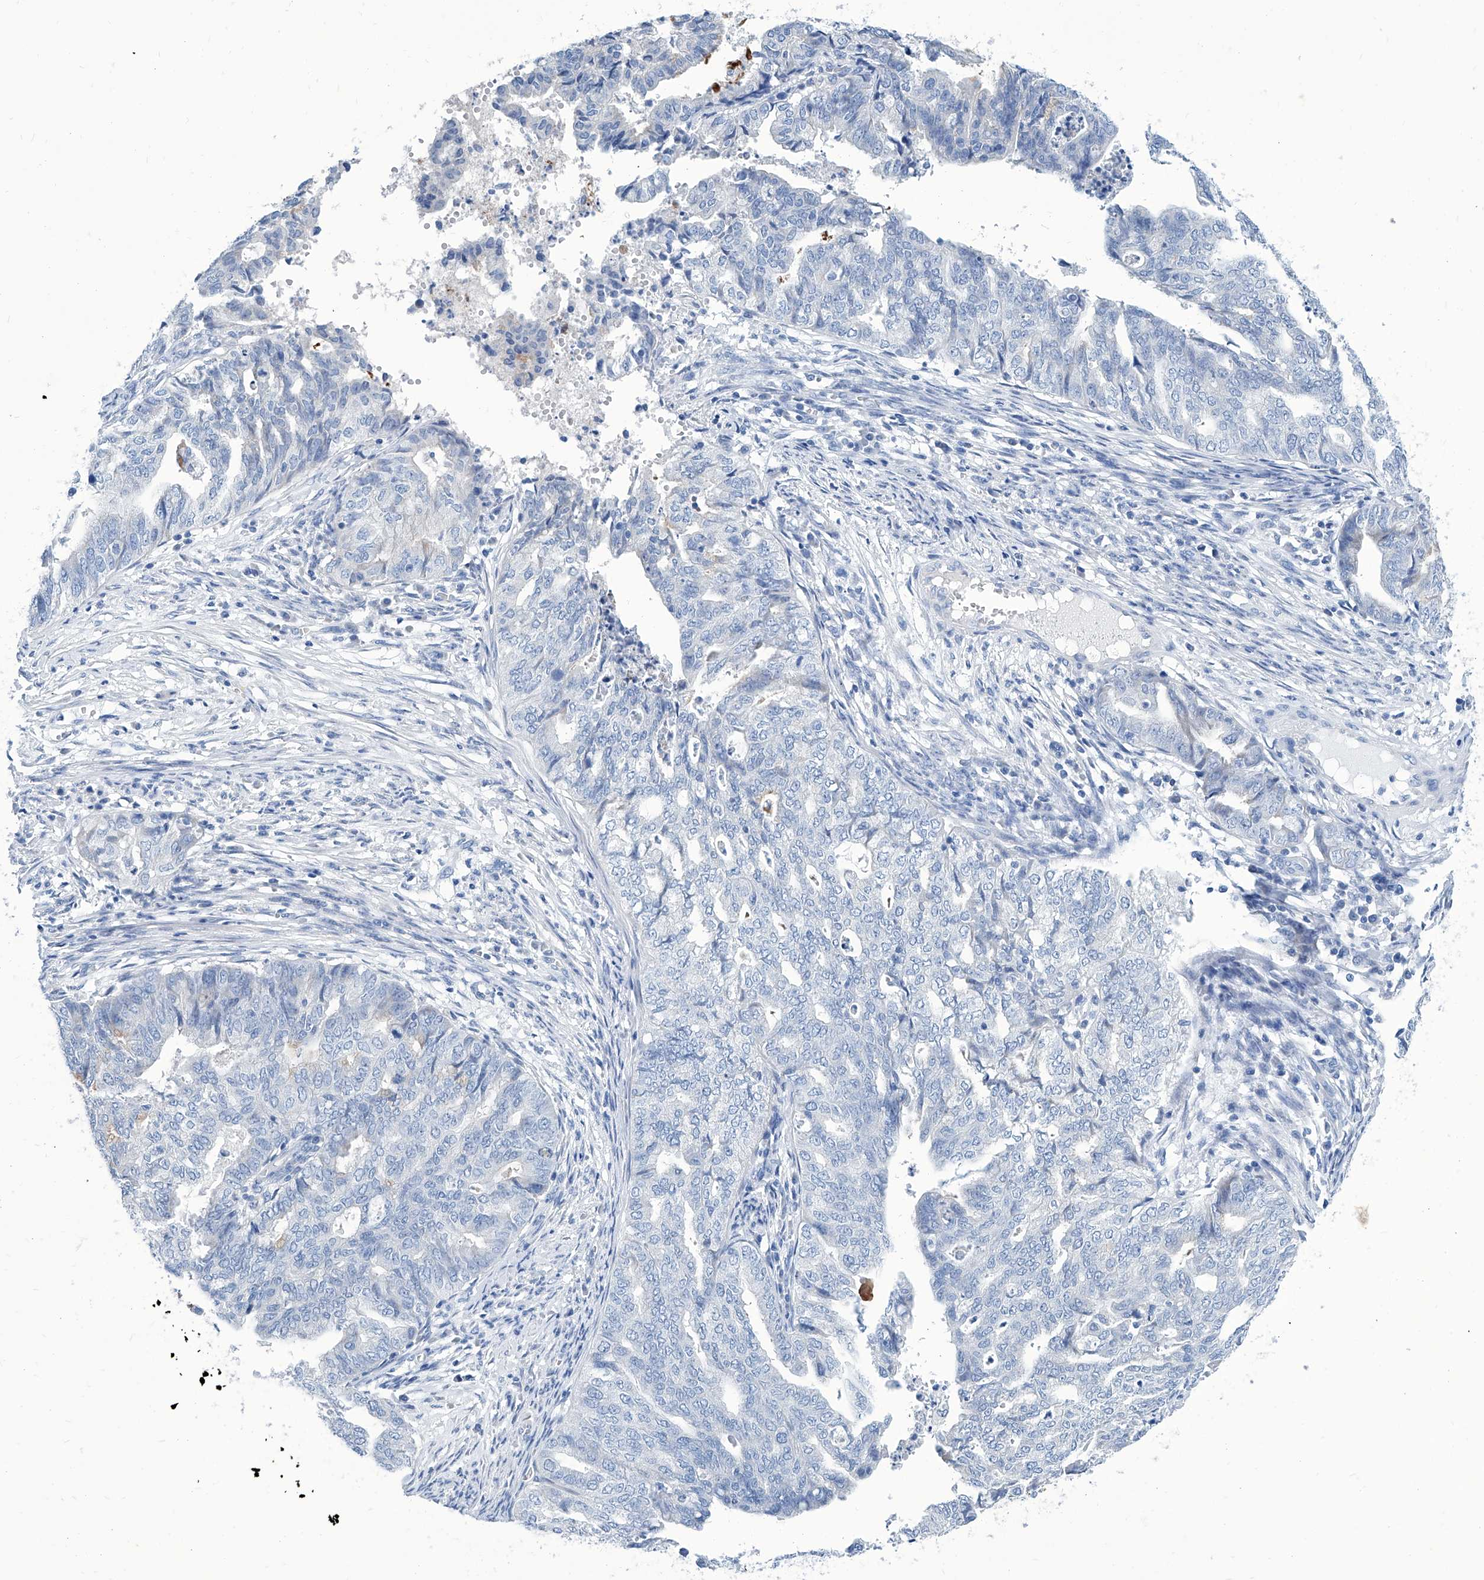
{"staining": {"intensity": "negative", "quantity": "none", "location": "none"}, "tissue": "endometrial cancer", "cell_type": "Tumor cells", "image_type": "cancer", "snomed": [{"axis": "morphology", "description": "Adenocarcinoma, NOS"}, {"axis": "topography", "description": "Endometrium"}], "caption": "Protein analysis of adenocarcinoma (endometrial) shows no significant staining in tumor cells.", "gene": "ZNF519", "patient": {"sex": "female", "age": 79}}